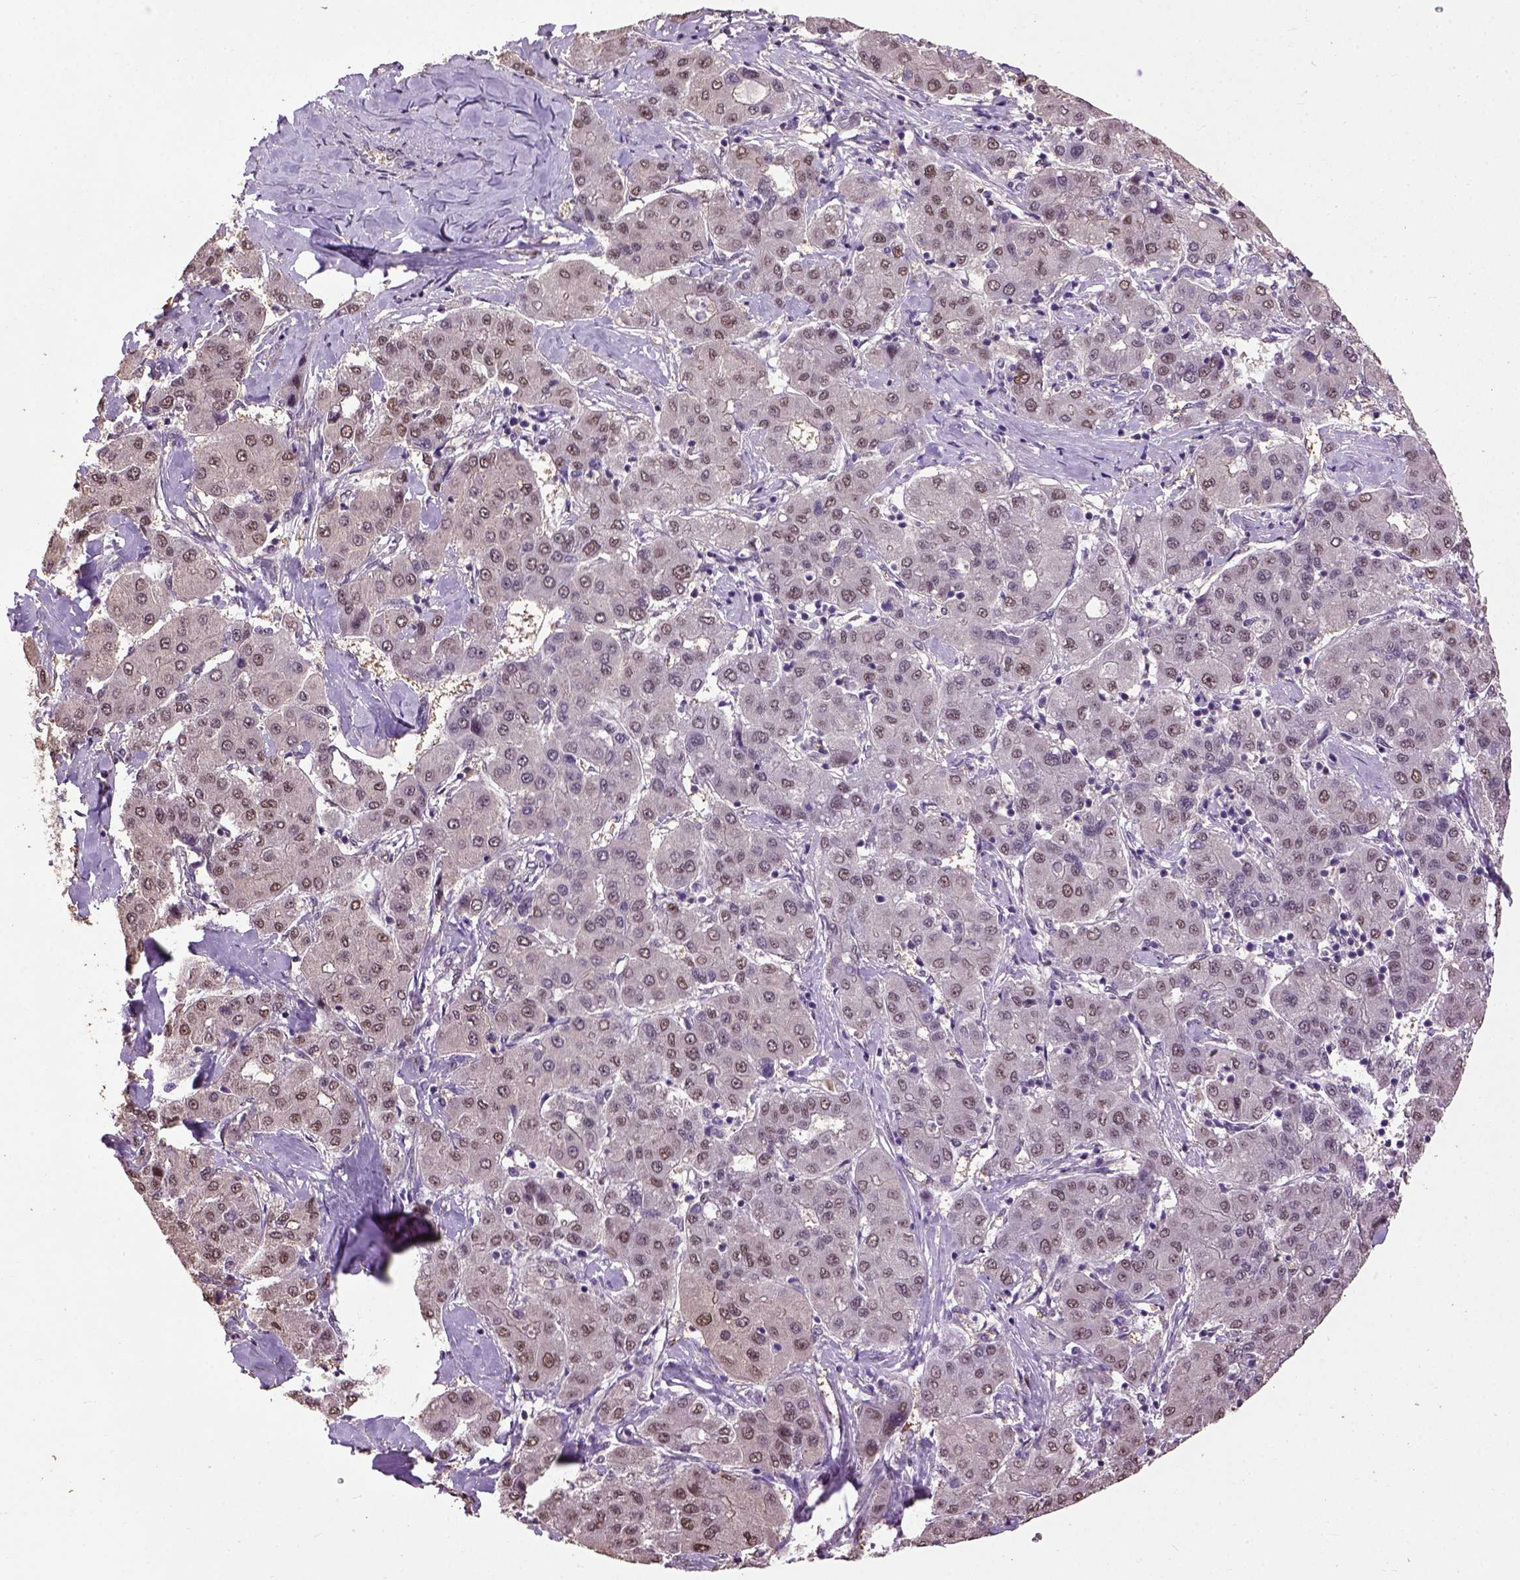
{"staining": {"intensity": "moderate", "quantity": "25%-75%", "location": "nuclear"}, "tissue": "liver cancer", "cell_type": "Tumor cells", "image_type": "cancer", "snomed": [{"axis": "morphology", "description": "Carcinoma, Hepatocellular, NOS"}, {"axis": "topography", "description": "Liver"}], "caption": "The image reveals immunohistochemical staining of liver cancer. There is moderate nuclear expression is appreciated in approximately 25%-75% of tumor cells. The staining was performed using DAB (3,3'-diaminobenzidine) to visualize the protein expression in brown, while the nuclei were stained in blue with hematoxylin (Magnification: 20x).", "gene": "UBA3", "patient": {"sex": "male", "age": 65}}